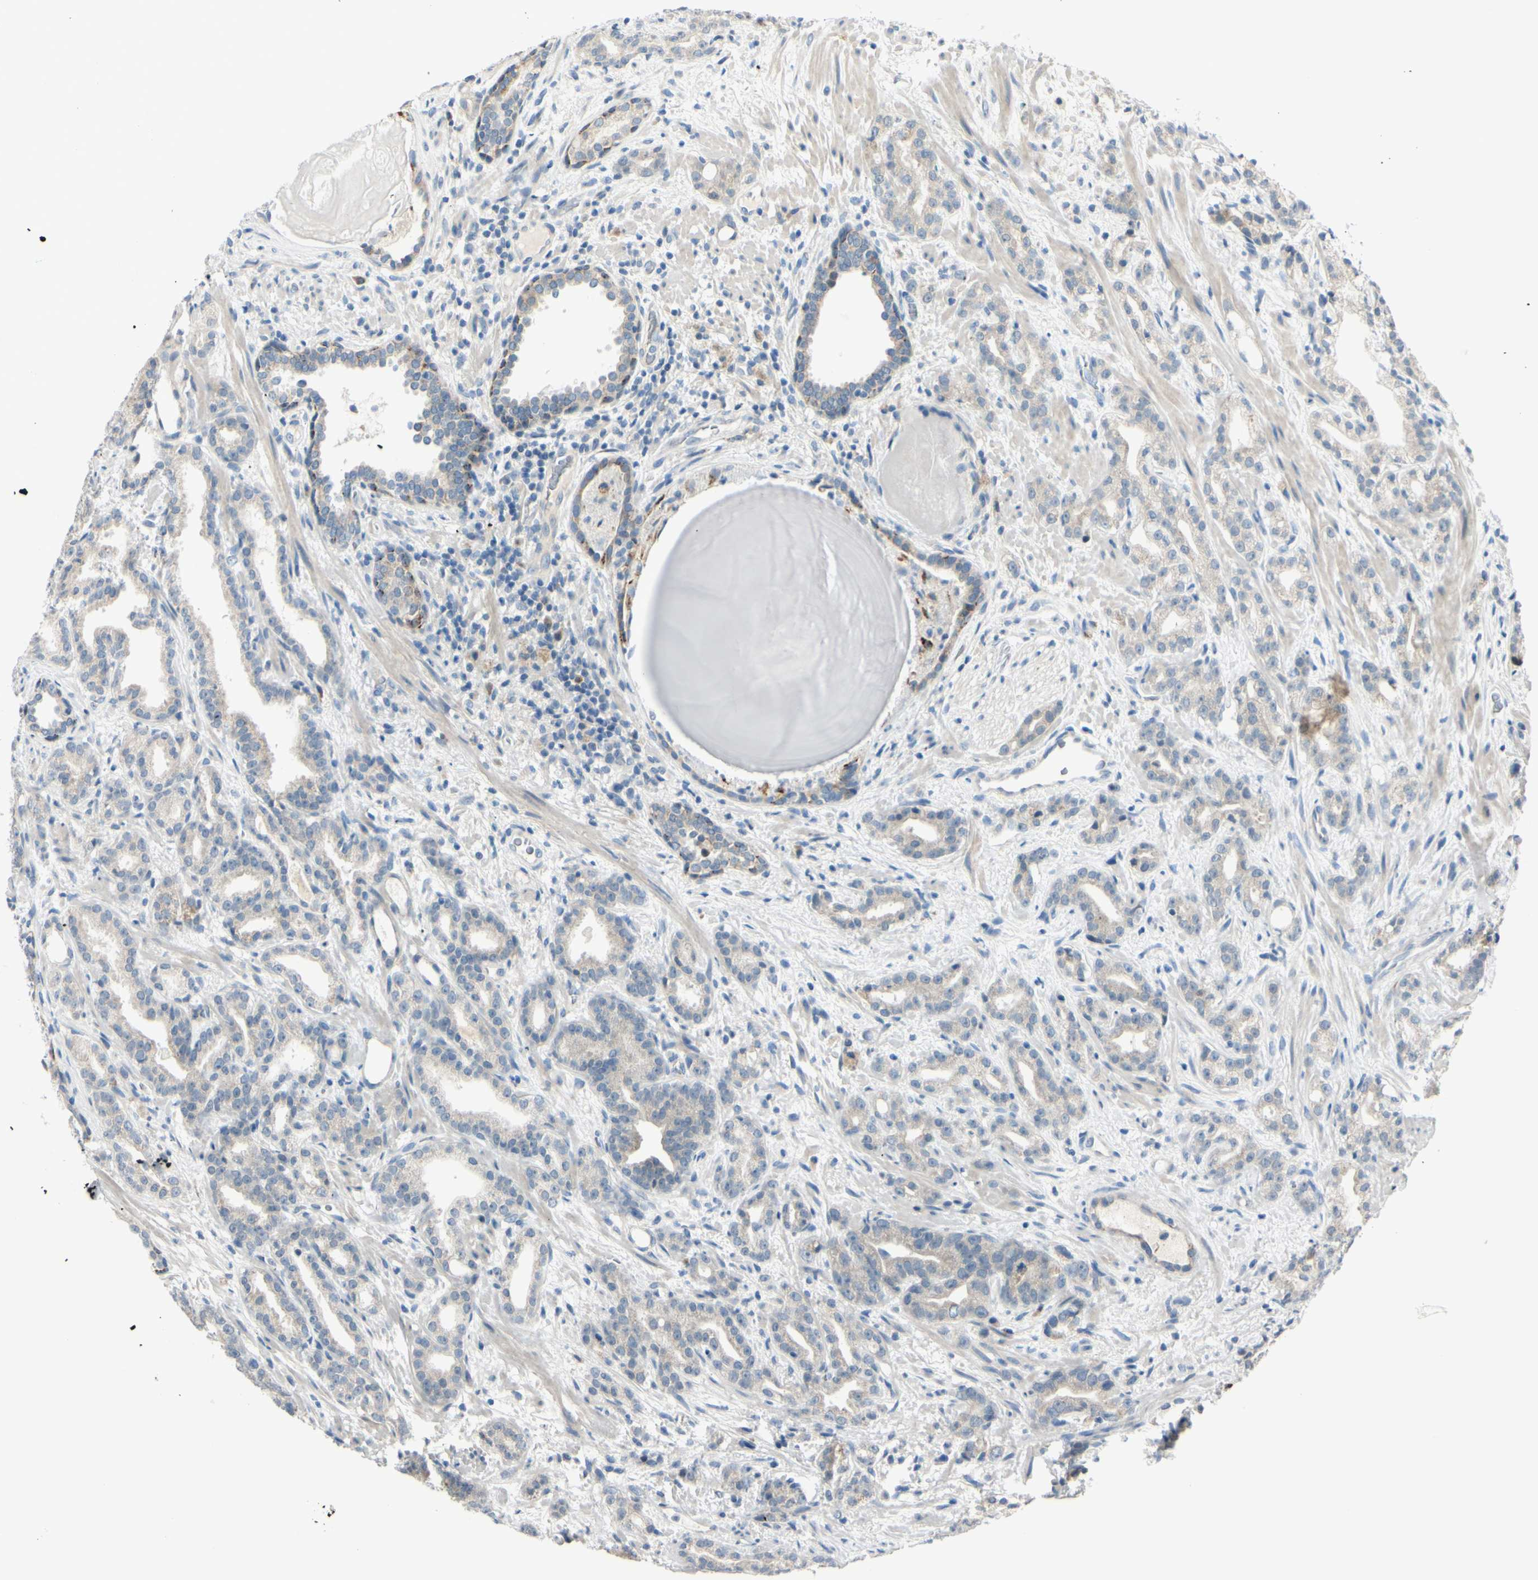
{"staining": {"intensity": "weak", "quantity": "25%-75%", "location": "cytoplasmic/membranous"}, "tissue": "prostate cancer", "cell_type": "Tumor cells", "image_type": "cancer", "snomed": [{"axis": "morphology", "description": "Adenocarcinoma, Low grade"}, {"axis": "topography", "description": "Prostate"}], "caption": "Immunohistochemistry (DAB) staining of adenocarcinoma (low-grade) (prostate) exhibits weak cytoplasmic/membranous protein expression in approximately 25%-75% of tumor cells.", "gene": "GALNT5", "patient": {"sex": "male", "age": 63}}